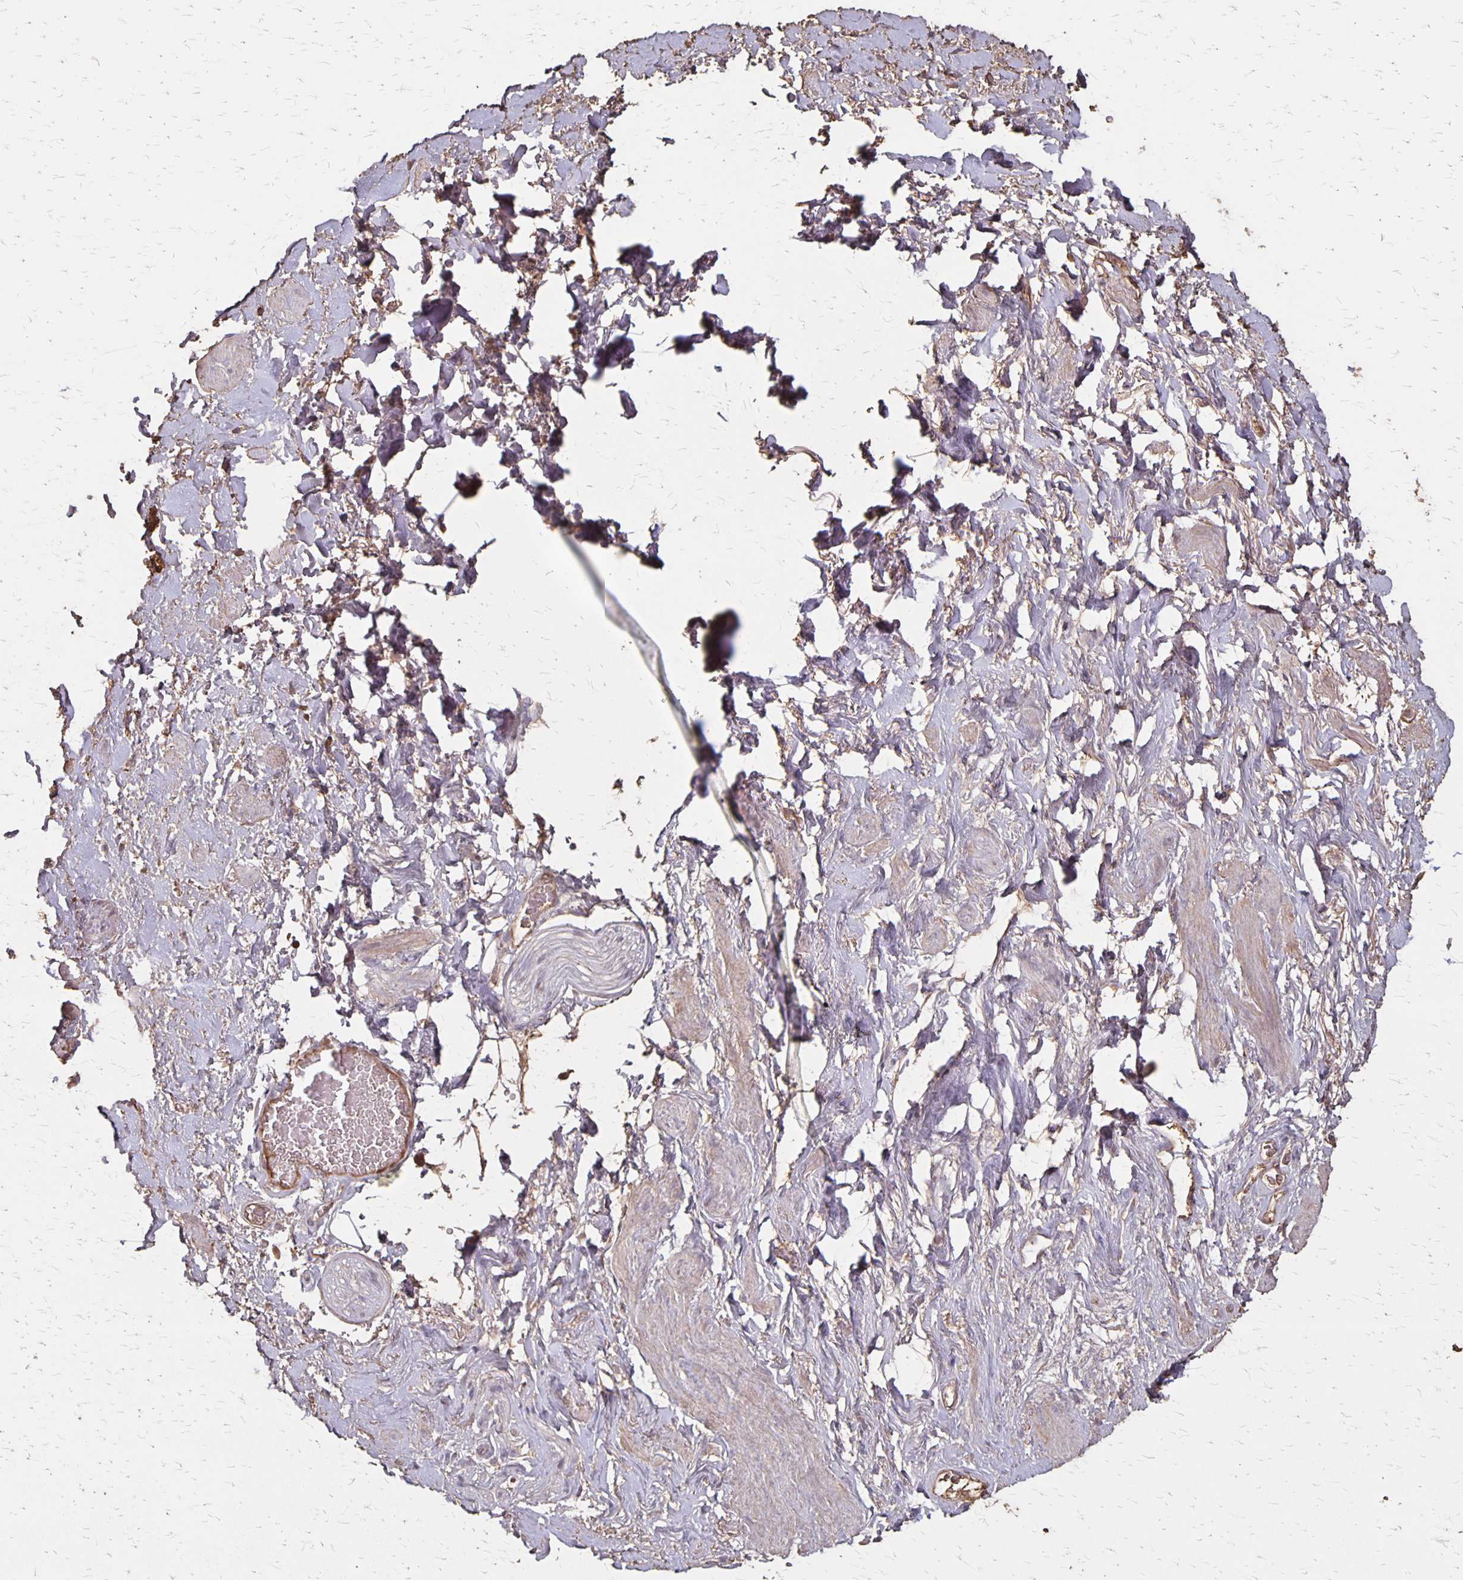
{"staining": {"intensity": "moderate", "quantity": ">75%", "location": "cytoplasmic/membranous"}, "tissue": "adipose tissue", "cell_type": "Adipocytes", "image_type": "normal", "snomed": [{"axis": "morphology", "description": "Normal tissue, NOS"}, {"axis": "topography", "description": "Vagina"}, {"axis": "topography", "description": "Peripheral nerve tissue"}], "caption": "Immunohistochemistry (IHC) (DAB (3,3'-diaminobenzidine)) staining of benign adipose tissue displays moderate cytoplasmic/membranous protein expression in about >75% of adipocytes.", "gene": "PROM2", "patient": {"sex": "female", "age": 71}}